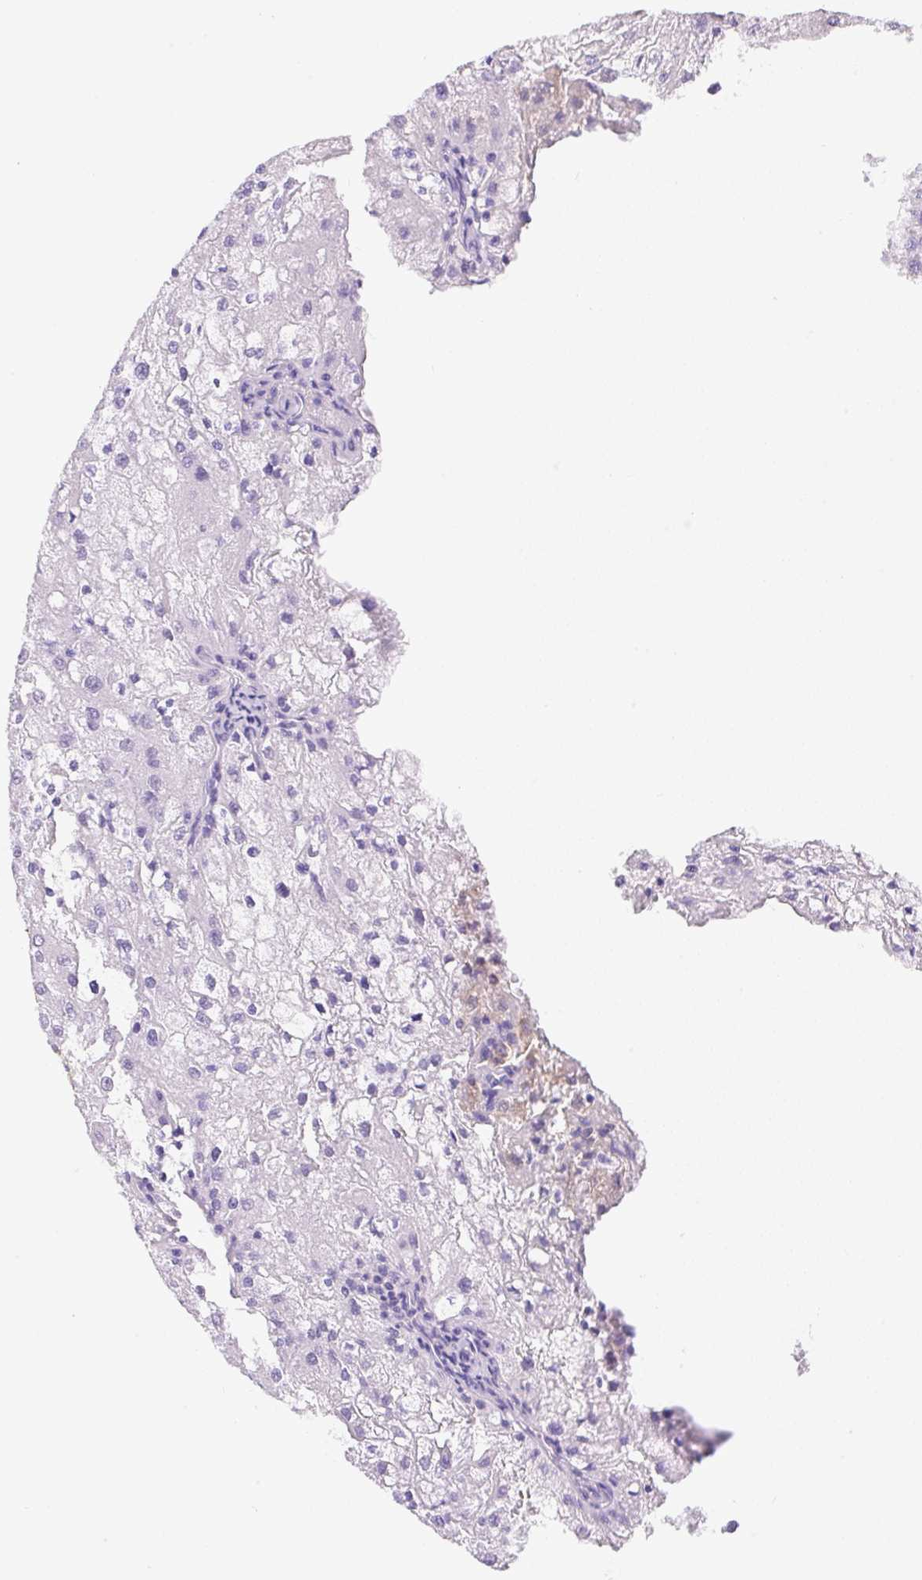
{"staining": {"intensity": "negative", "quantity": "none", "location": "none"}, "tissue": "renal cancer", "cell_type": "Tumor cells", "image_type": "cancer", "snomed": [{"axis": "morphology", "description": "Adenocarcinoma, NOS"}, {"axis": "topography", "description": "Kidney"}], "caption": "This is a image of IHC staining of adenocarcinoma (renal), which shows no expression in tumor cells.", "gene": "DNM2", "patient": {"sex": "female", "age": 74}}